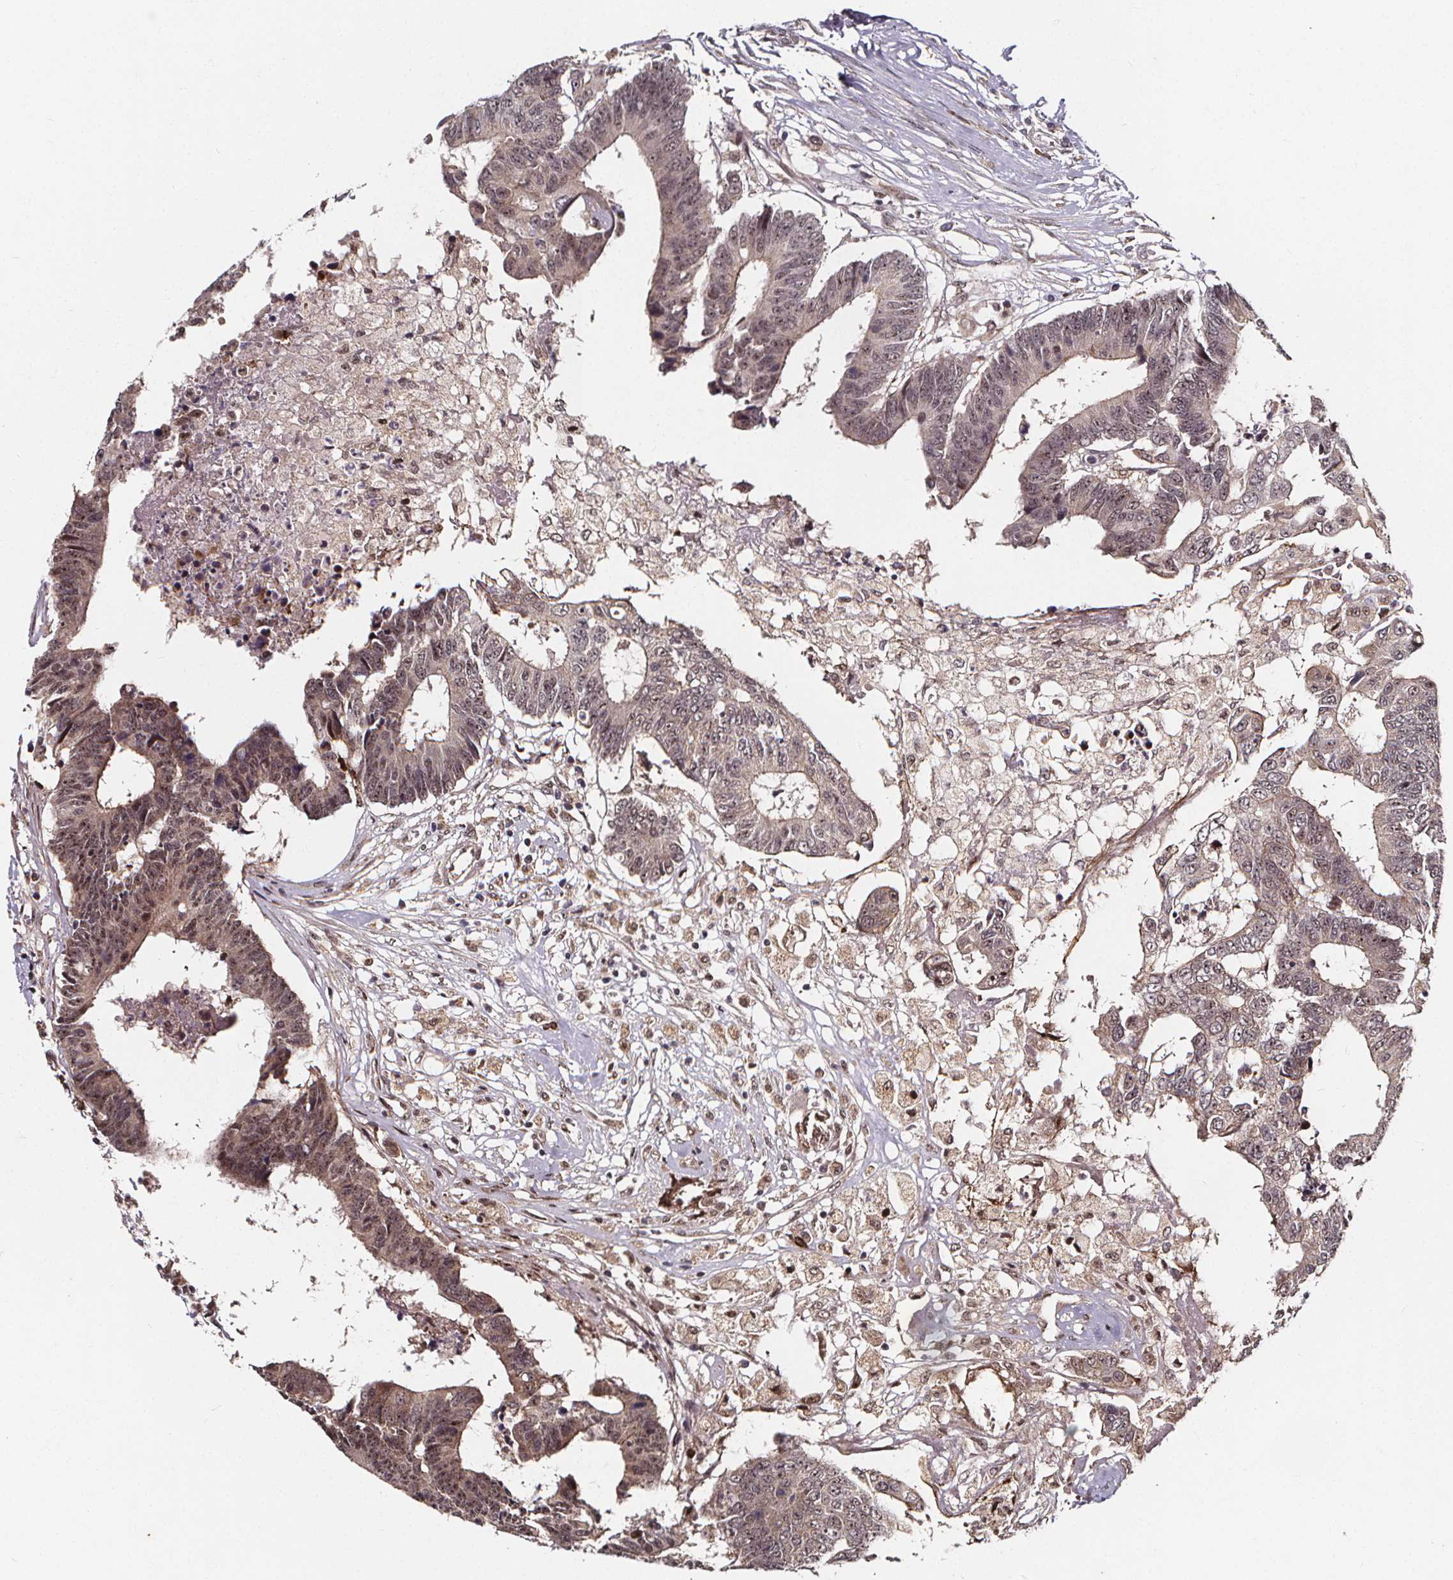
{"staining": {"intensity": "weak", "quantity": "25%-75%", "location": "cytoplasmic/membranous,nuclear"}, "tissue": "colorectal cancer", "cell_type": "Tumor cells", "image_type": "cancer", "snomed": [{"axis": "morphology", "description": "Adenocarcinoma, NOS"}, {"axis": "topography", "description": "Colon"}], "caption": "A brown stain shows weak cytoplasmic/membranous and nuclear positivity of a protein in human colorectal adenocarcinoma tumor cells.", "gene": "DDIT3", "patient": {"sex": "female", "age": 48}}